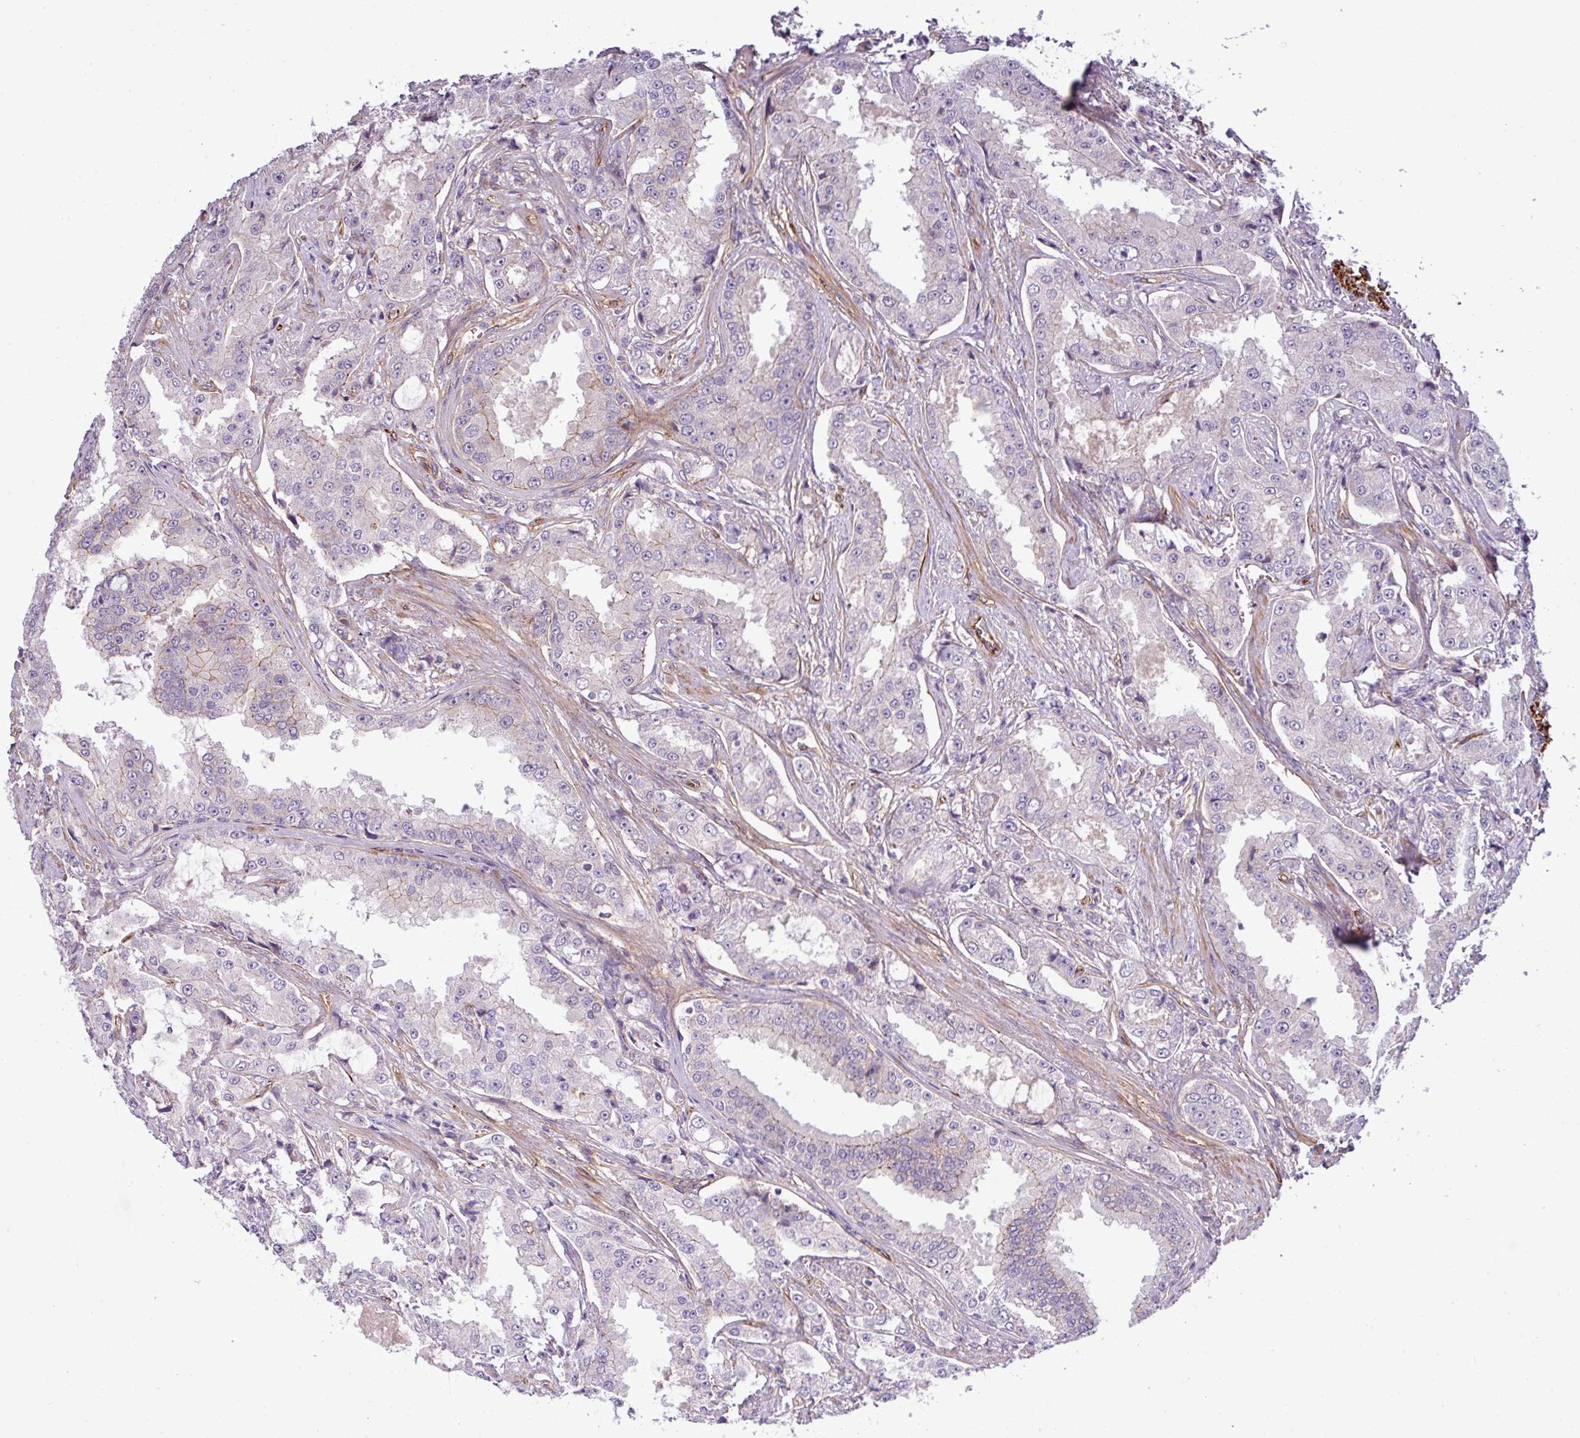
{"staining": {"intensity": "weak", "quantity": "<25%", "location": "cytoplasmic/membranous"}, "tissue": "prostate cancer", "cell_type": "Tumor cells", "image_type": "cancer", "snomed": [{"axis": "morphology", "description": "Adenocarcinoma, High grade"}, {"axis": "topography", "description": "Prostate"}], "caption": "The histopathology image shows no staining of tumor cells in prostate cancer. (Stains: DAB immunohistochemistry with hematoxylin counter stain, Microscopy: brightfield microscopy at high magnification).", "gene": "PARD6A", "patient": {"sex": "male", "age": 73}}